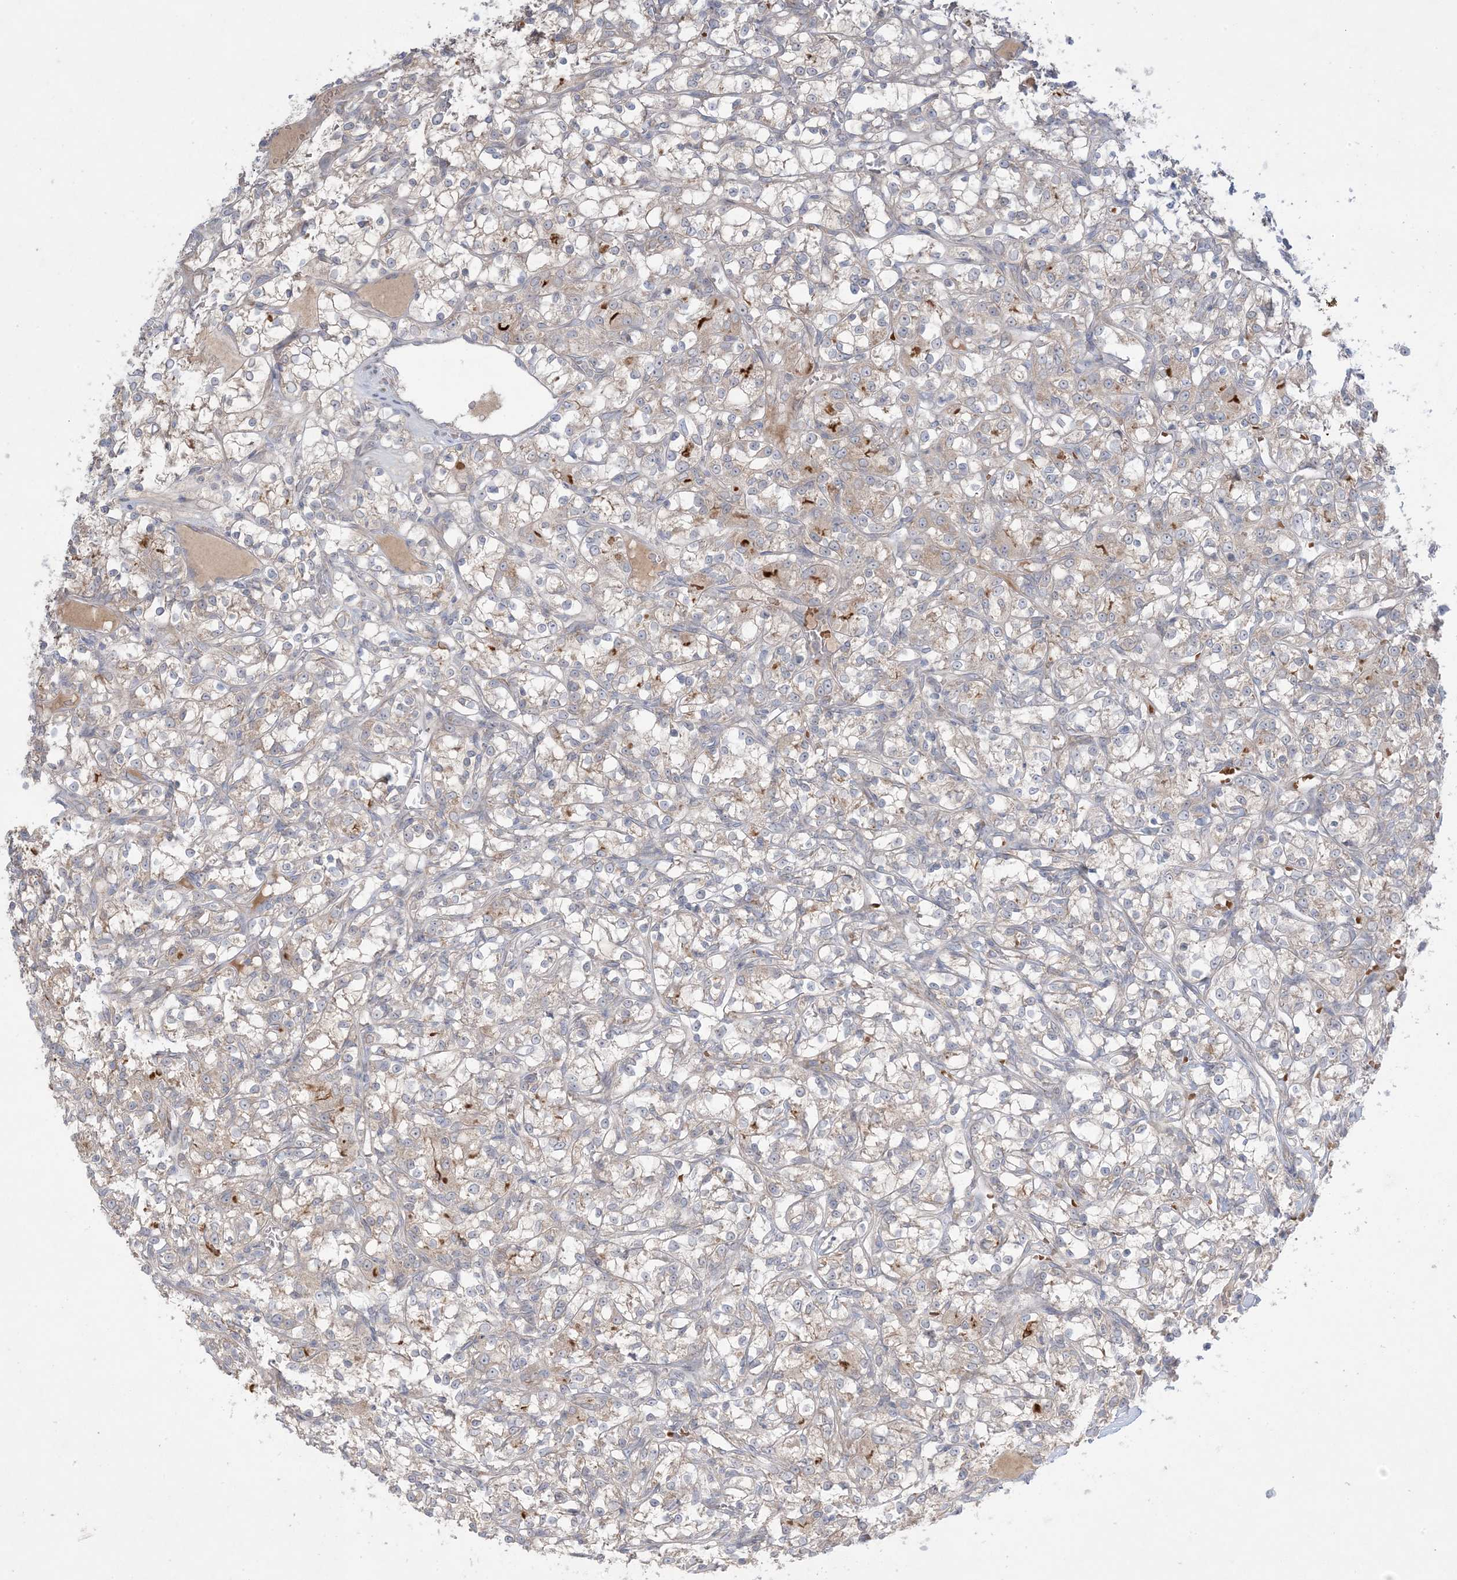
{"staining": {"intensity": "moderate", "quantity": "<25%", "location": "cytoplasmic/membranous"}, "tissue": "renal cancer", "cell_type": "Tumor cells", "image_type": "cancer", "snomed": [{"axis": "morphology", "description": "Adenocarcinoma, NOS"}, {"axis": "topography", "description": "Kidney"}], "caption": "Brown immunohistochemical staining in human adenocarcinoma (renal) demonstrates moderate cytoplasmic/membranous expression in about <25% of tumor cells. (Stains: DAB in brown, nuclei in blue, Microscopy: brightfield microscopy at high magnification).", "gene": "MMGT1", "patient": {"sex": "female", "age": 69}}